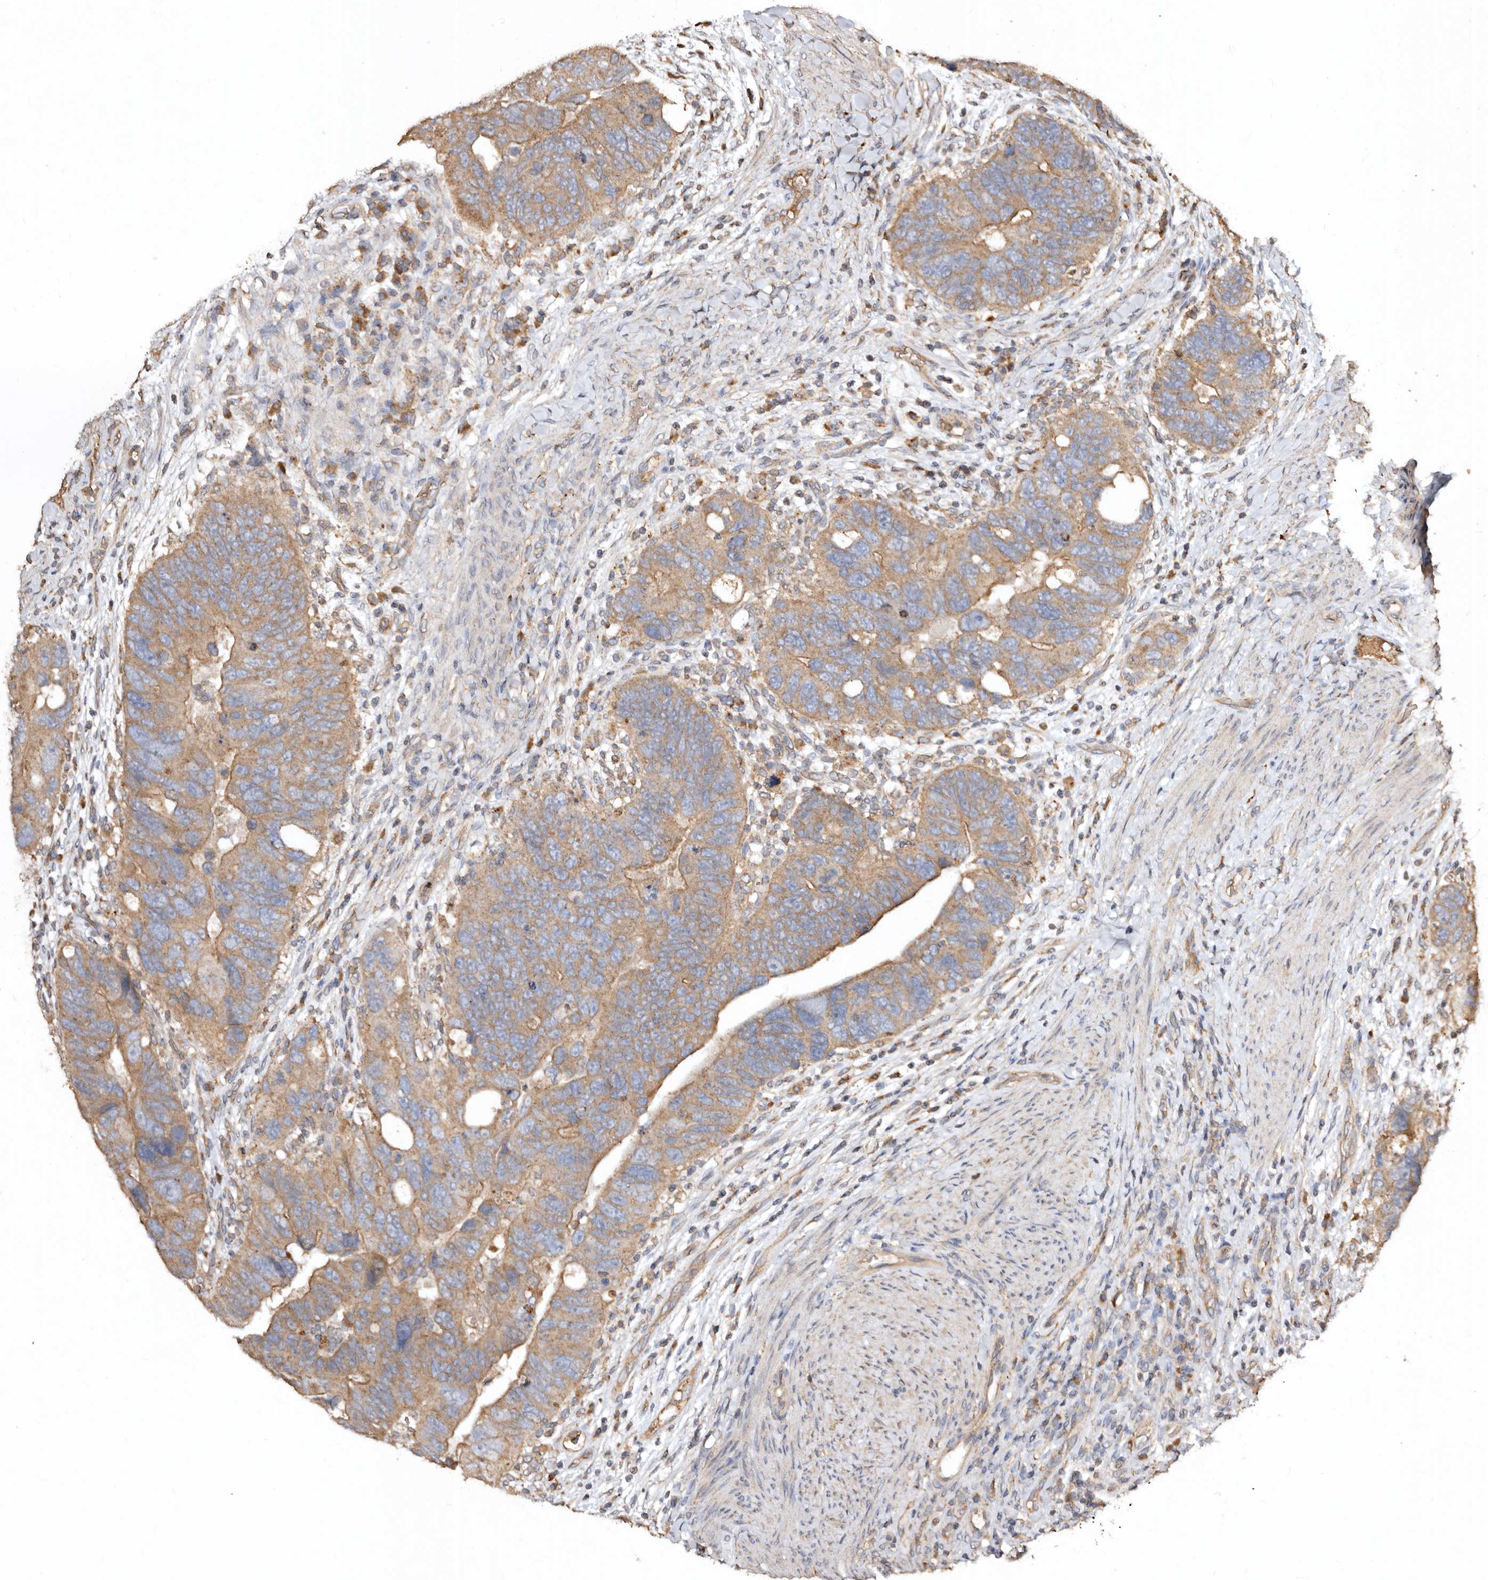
{"staining": {"intensity": "moderate", "quantity": ">75%", "location": "cytoplasmic/membranous"}, "tissue": "colorectal cancer", "cell_type": "Tumor cells", "image_type": "cancer", "snomed": [{"axis": "morphology", "description": "Adenocarcinoma, NOS"}, {"axis": "topography", "description": "Rectum"}], "caption": "Moderate cytoplasmic/membranous protein staining is identified in approximately >75% of tumor cells in colorectal adenocarcinoma.", "gene": "FARS2", "patient": {"sex": "male", "age": 59}}